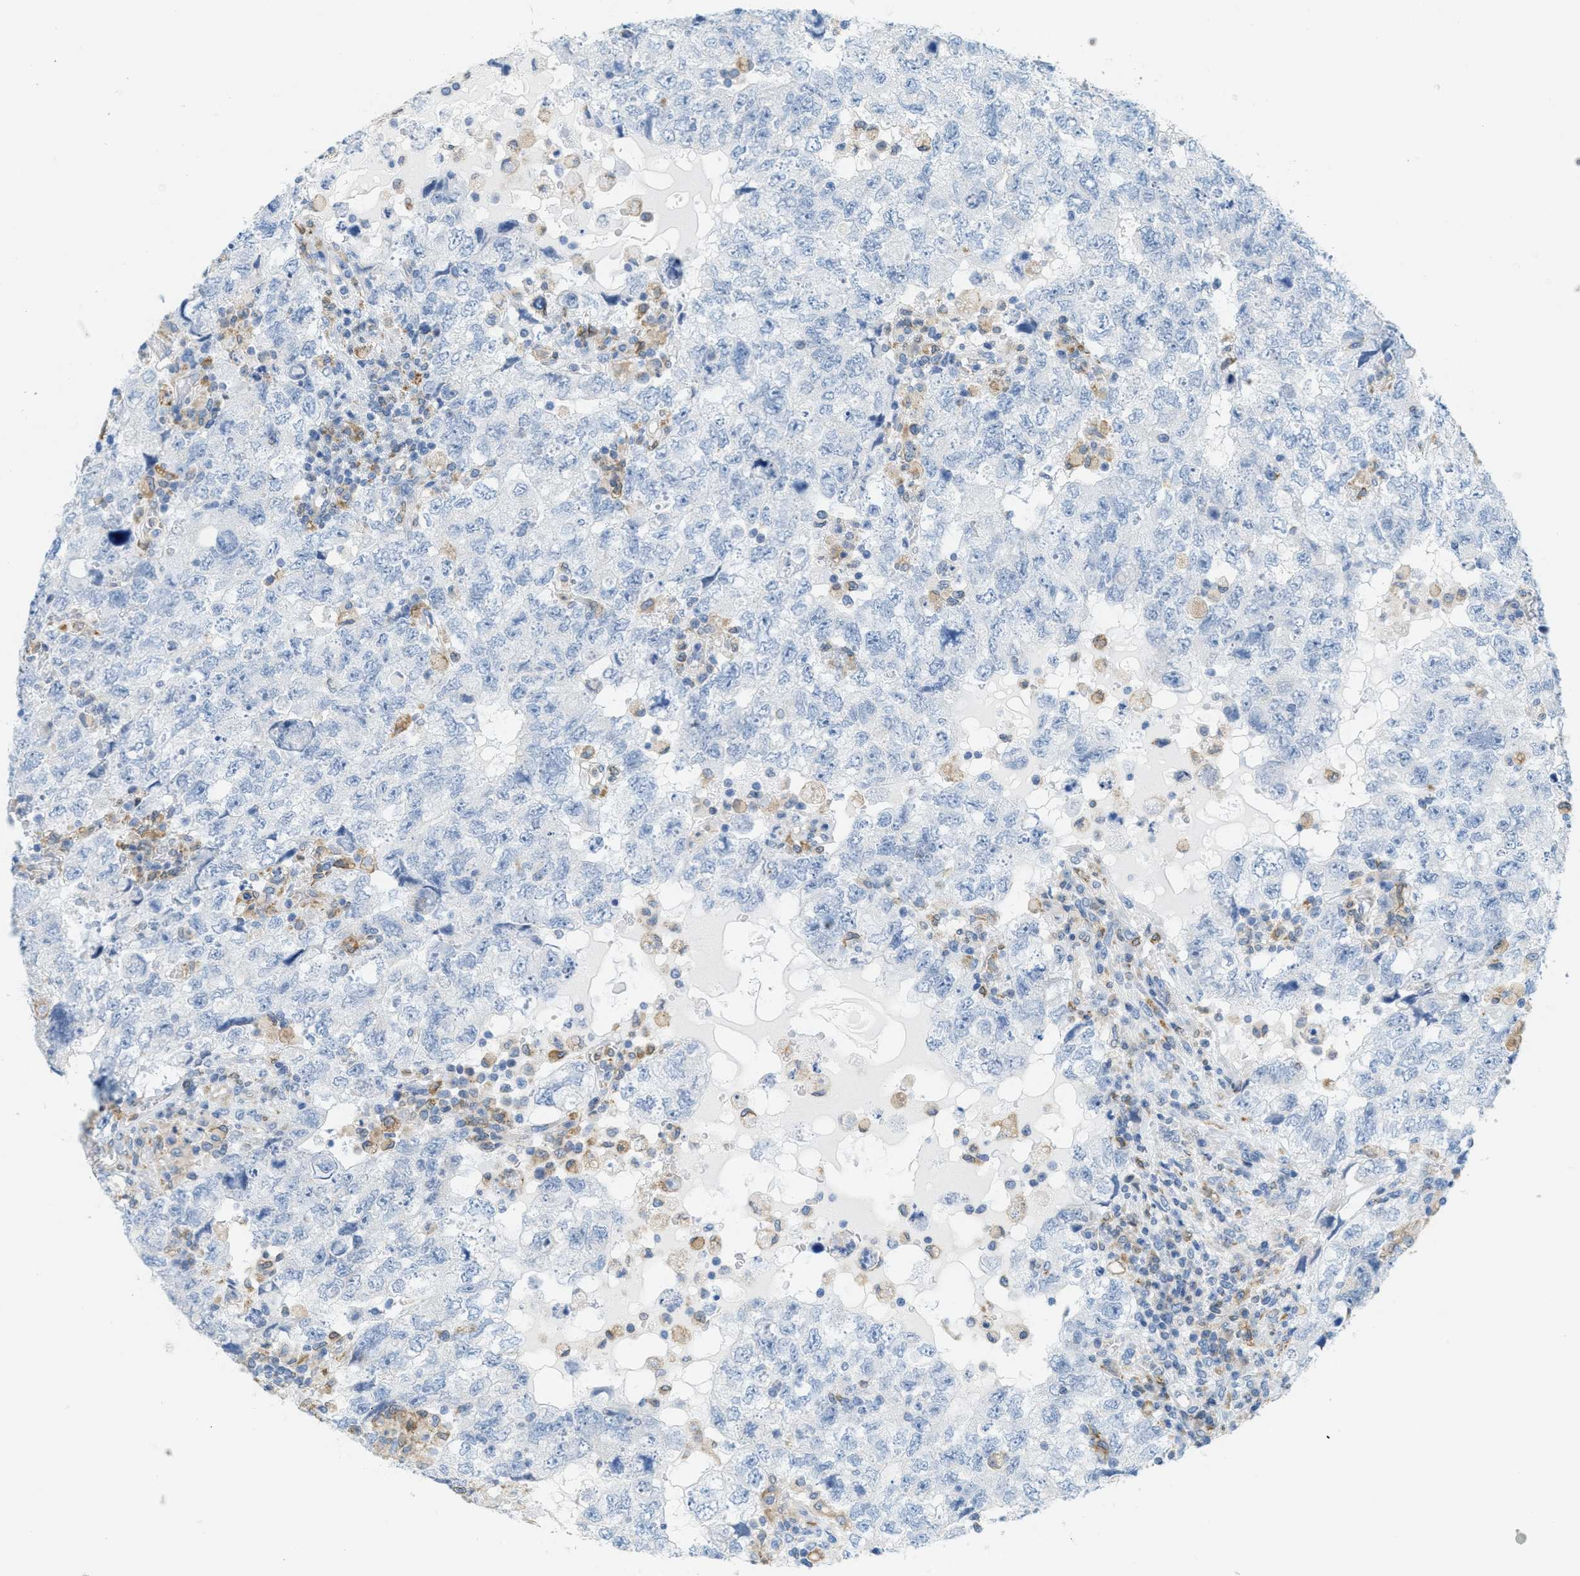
{"staining": {"intensity": "negative", "quantity": "none", "location": "none"}, "tissue": "testis cancer", "cell_type": "Tumor cells", "image_type": "cancer", "snomed": [{"axis": "morphology", "description": "Seminoma, NOS"}, {"axis": "topography", "description": "Testis"}], "caption": "An image of testis cancer (seminoma) stained for a protein demonstrates no brown staining in tumor cells.", "gene": "TEX264", "patient": {"sex": "male", "age": 22}}